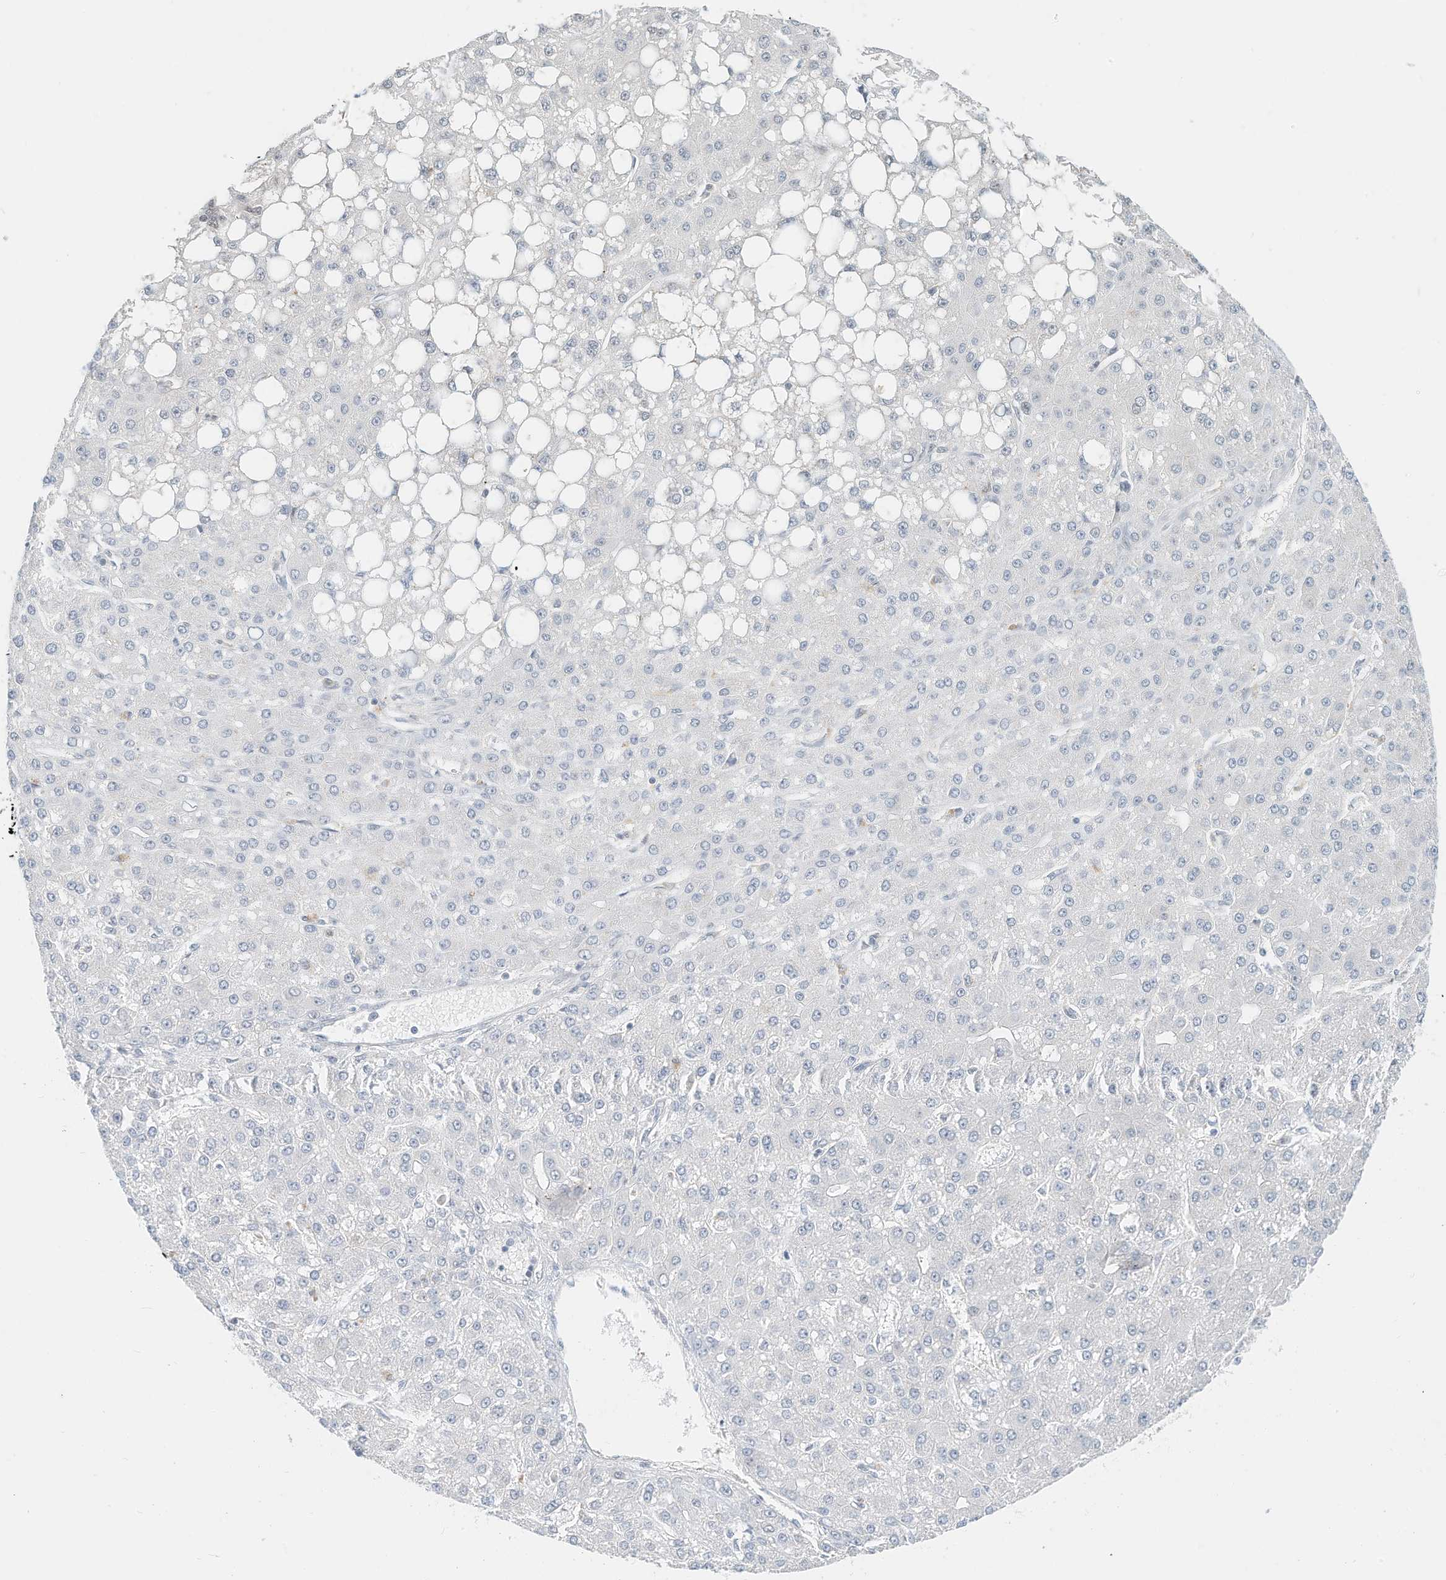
{"staining": {"intensity": "negative", "quantity": "none", "location": "none"}, "tissue": "liver cancer", "cell_type": "Tumor cells", "image_type": "cancer", "snomed": [{"axis": "morphology", "description": "Carcinoma, Hepatocellular, NOS"}, {"axis": "topography", "description": "Liver"}], "caption": "Immunohistochemistry (IHC) of human liver cancer (hepatocellular carcinoma) shows no positivity in tumor cells.", "gene": "OGT", "patient": {"sex": "male", "age": 67}}